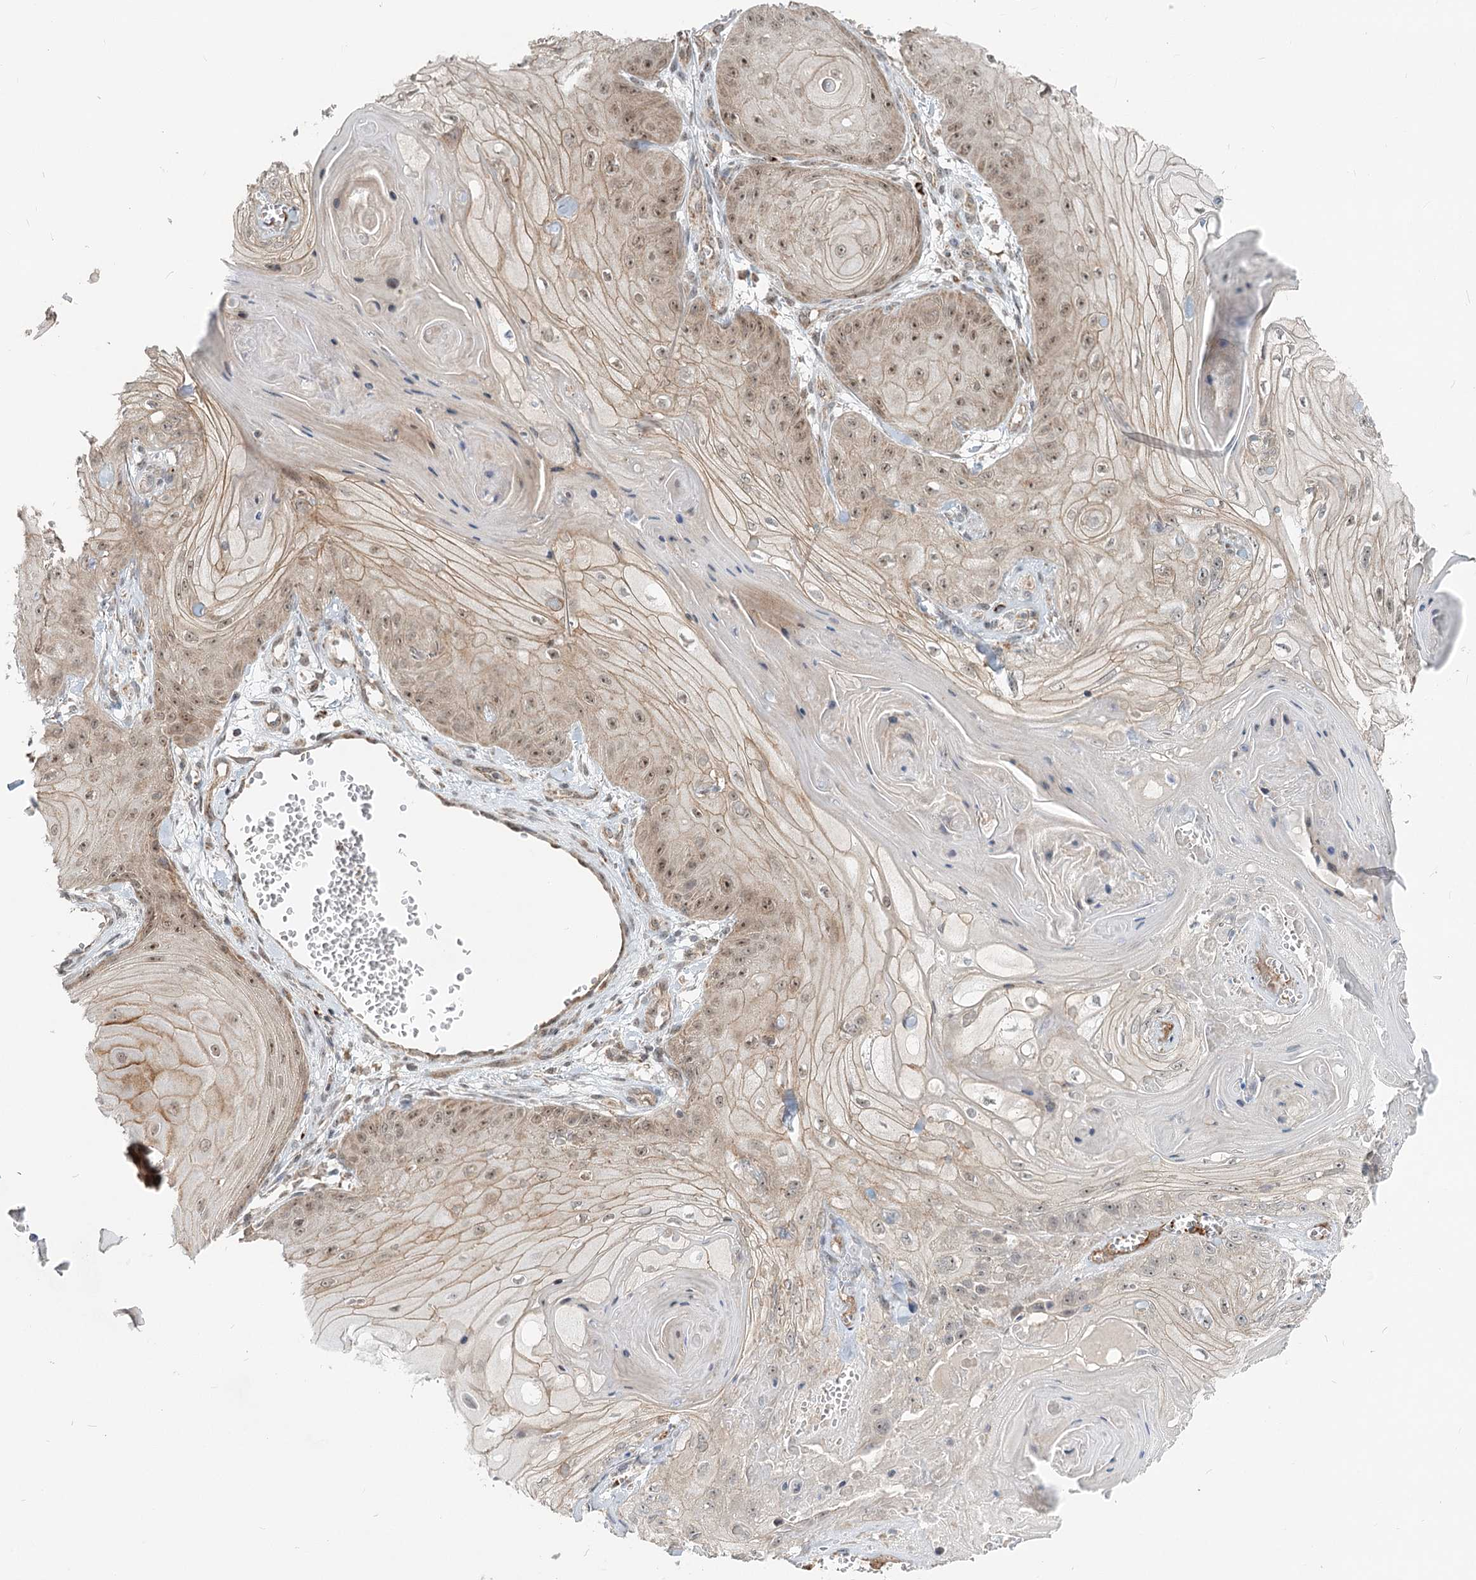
{"staining": {"intensity": "weak", "quantity": ">75%", "location": "nuclear"}, "tissue": "skin cancer", "cell_type": "Tumor cells", "image_type": "cancer", "snomed": [{"axis": "morphology", "description": "Squamous cell carcinoma, NOS"}, {"axis": "topography", "description": "Skin"}], "caption": "About >75% of tumor cells in skin cancer (squamous cell carcinoma) reveal weak nuclear protein staining as visualized by brown immunohistochemical staining.", "gene": "RTN4IP1", "patient": {"sex": "male", "age": 74}}